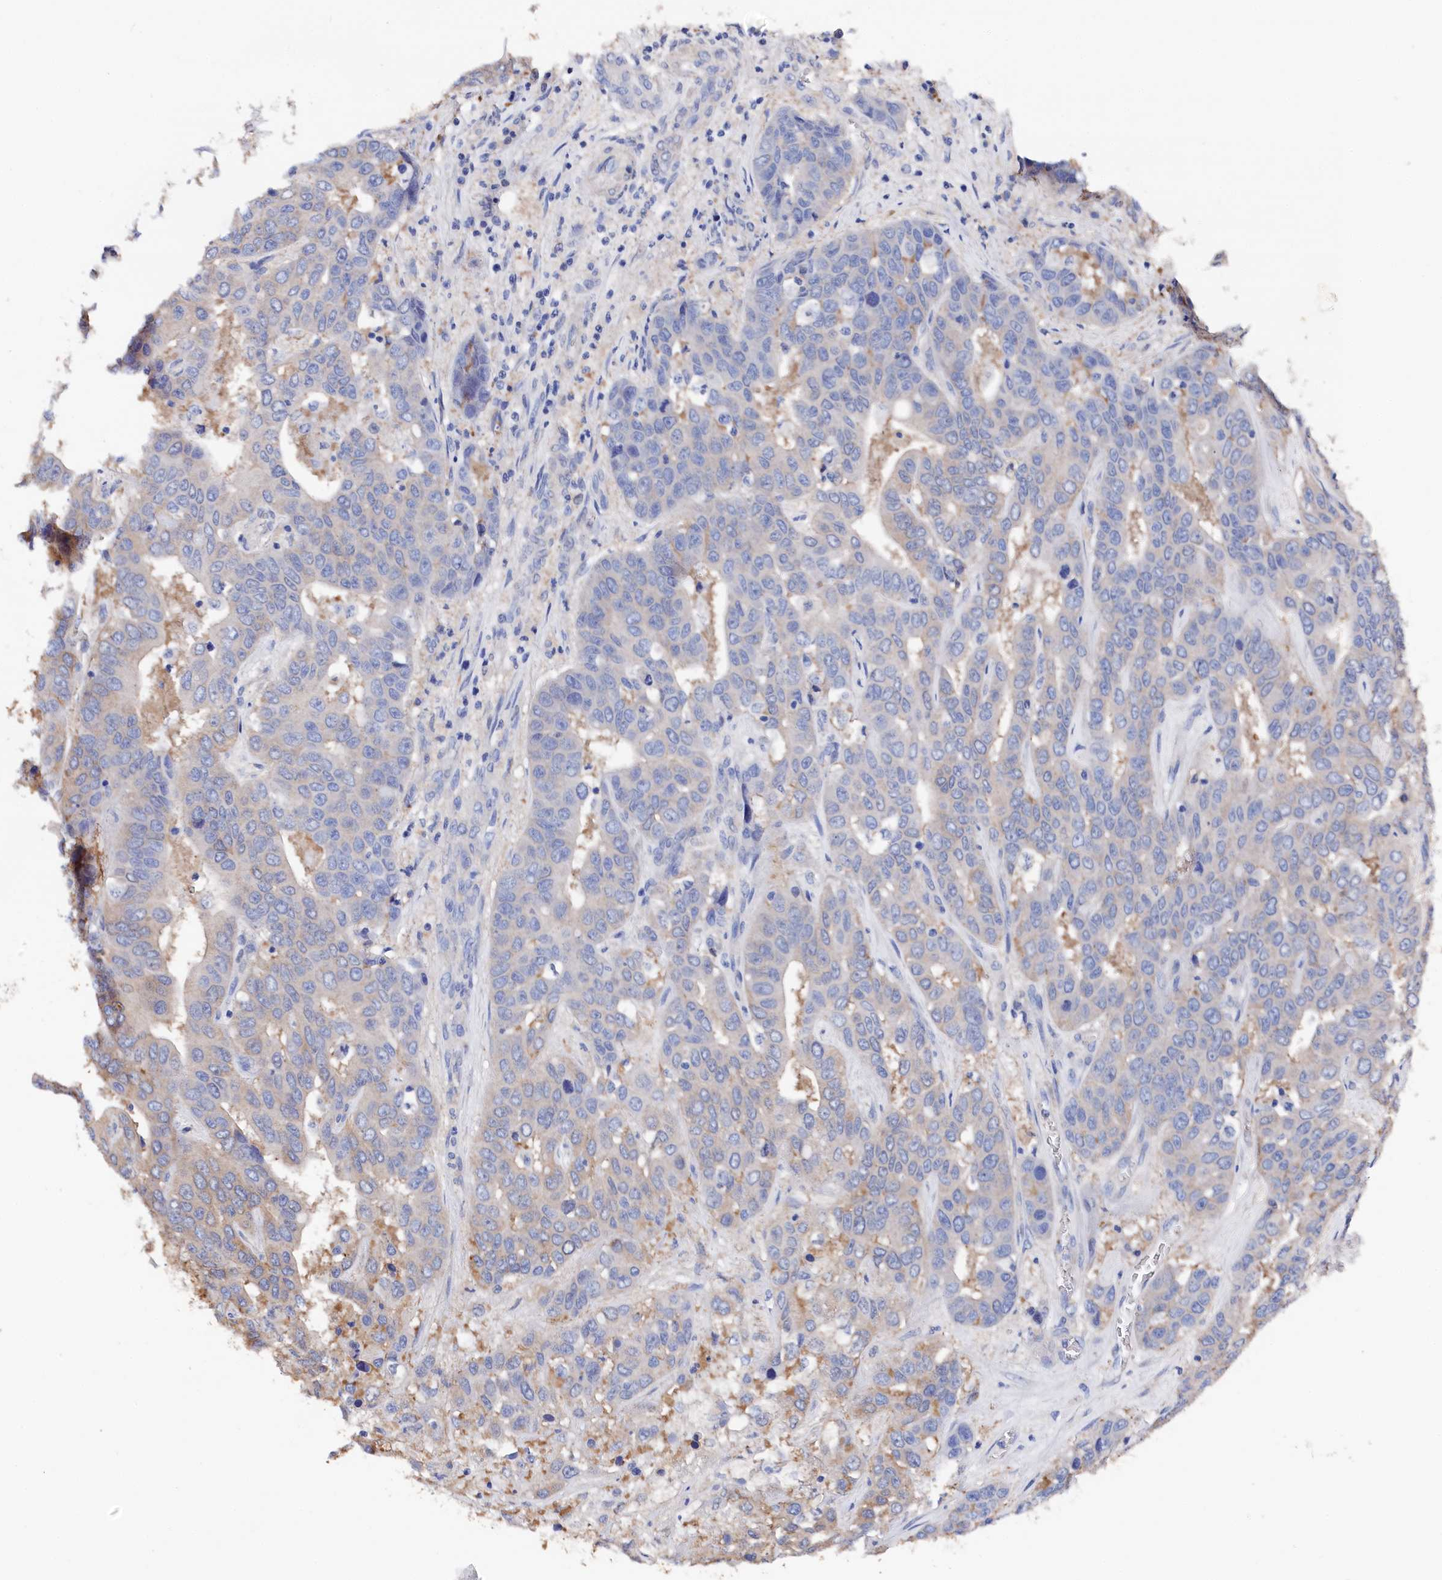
{"staining": {"intensity": "weak", "quantity": "<25%", "location": "cytoplasmic/membranous"}, "tissue": "liver cancer", "cell_type": "Tumor cells", "image_type": "cancer", "snomed": [{"axis": "morphology", "description": "Cholangiocarcinoma"}, {"axis": "topography", "description": "Liver"}], "caption": "The immunohistochemistry micrograph has no significant positivity in tumor cells of liver cancer tissue.", "gene": "BHMT", "patient": {"sex": "female", "age": 52}}